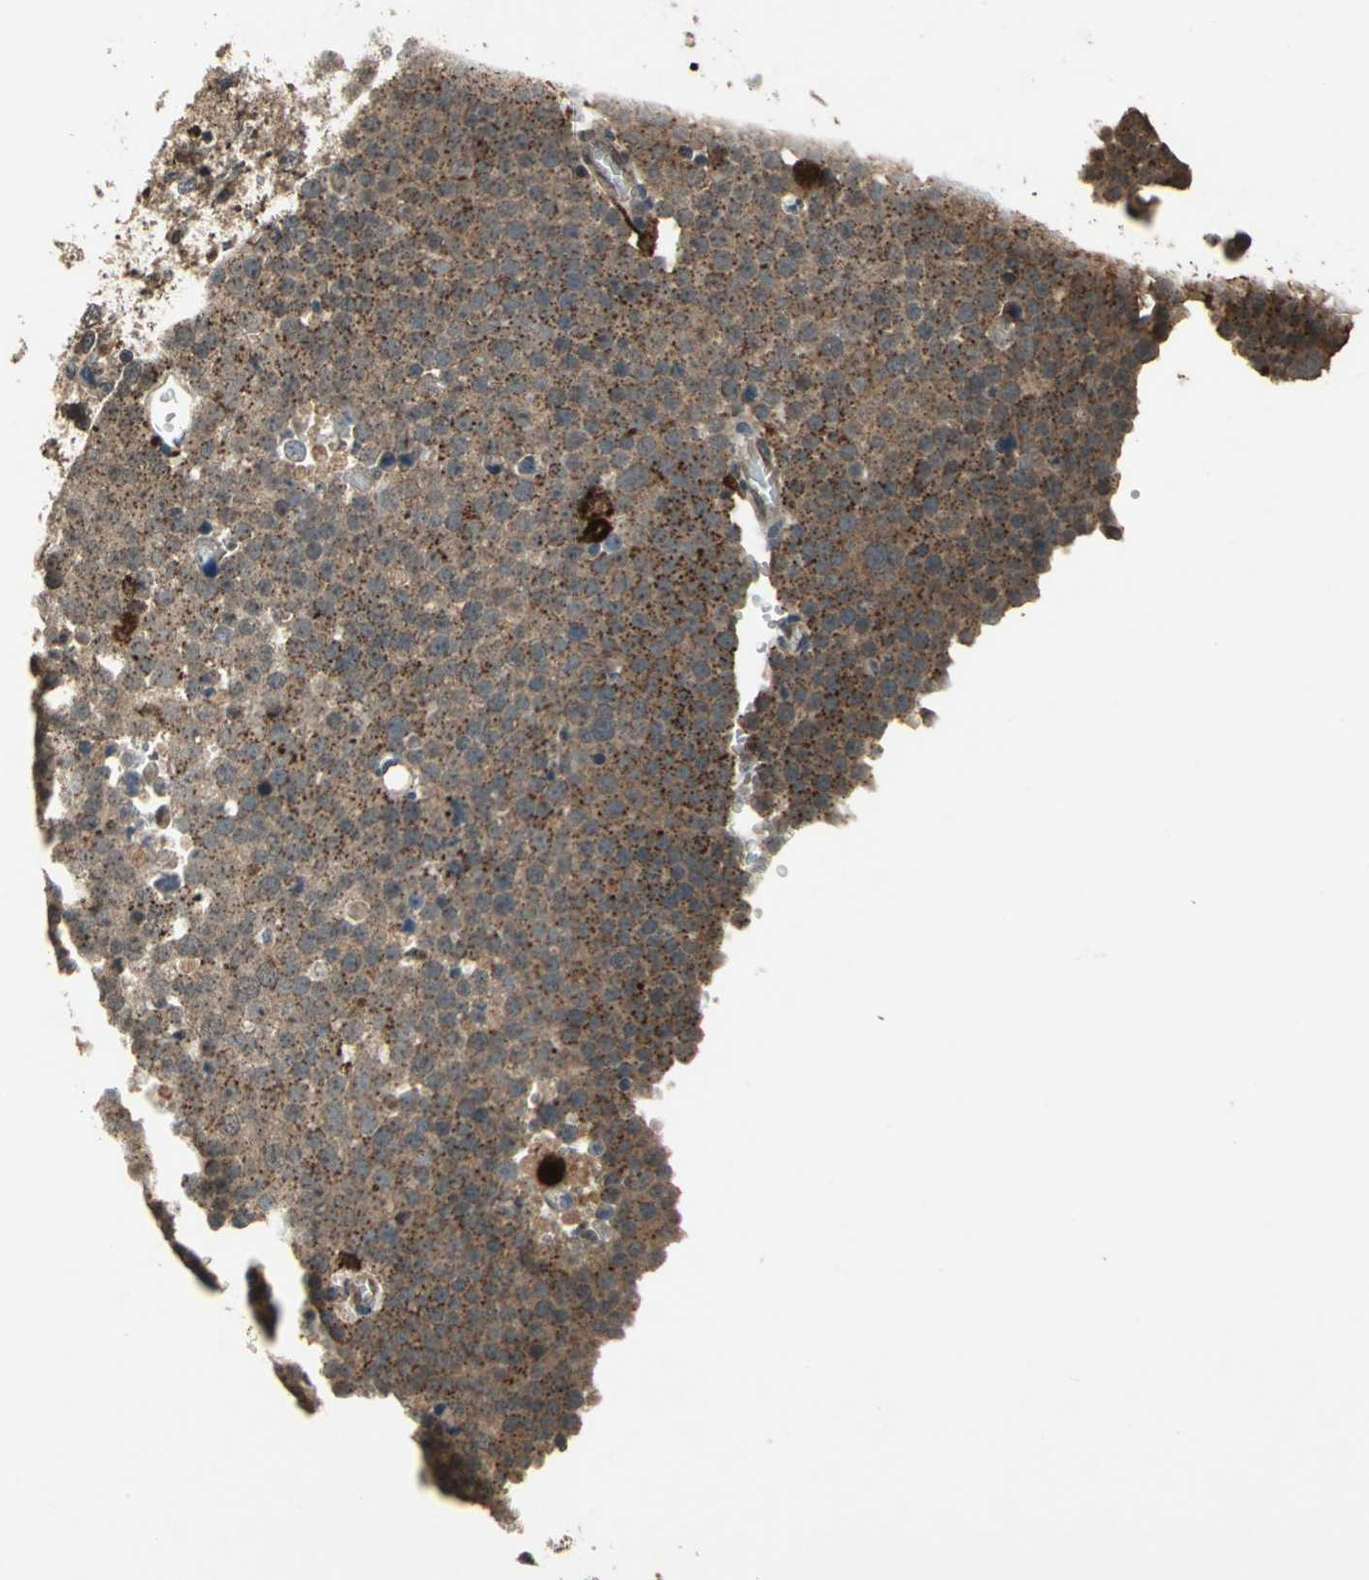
{"staining": {"intensity": "moderate", "quantity": ">75%", "location": "cytoplasmic/membranous"}, "tissue": "testis cancer", "cell_type": "Tumor cells", "image_type": "cancer", "snomed": [{"axis": "morphology", "description": "Seminoma, NOS"}, {"axis": "topography", "description": "Testis"}], "caption": "A histopathology image showing moderate cytoplasmic/membranous staining in approximately >75% of tumor cells in testis cancer, as visualized by brown immunohistochemical staining.", "gene": "PYCARD", "patient": {"sex": "male", "age": 71}}